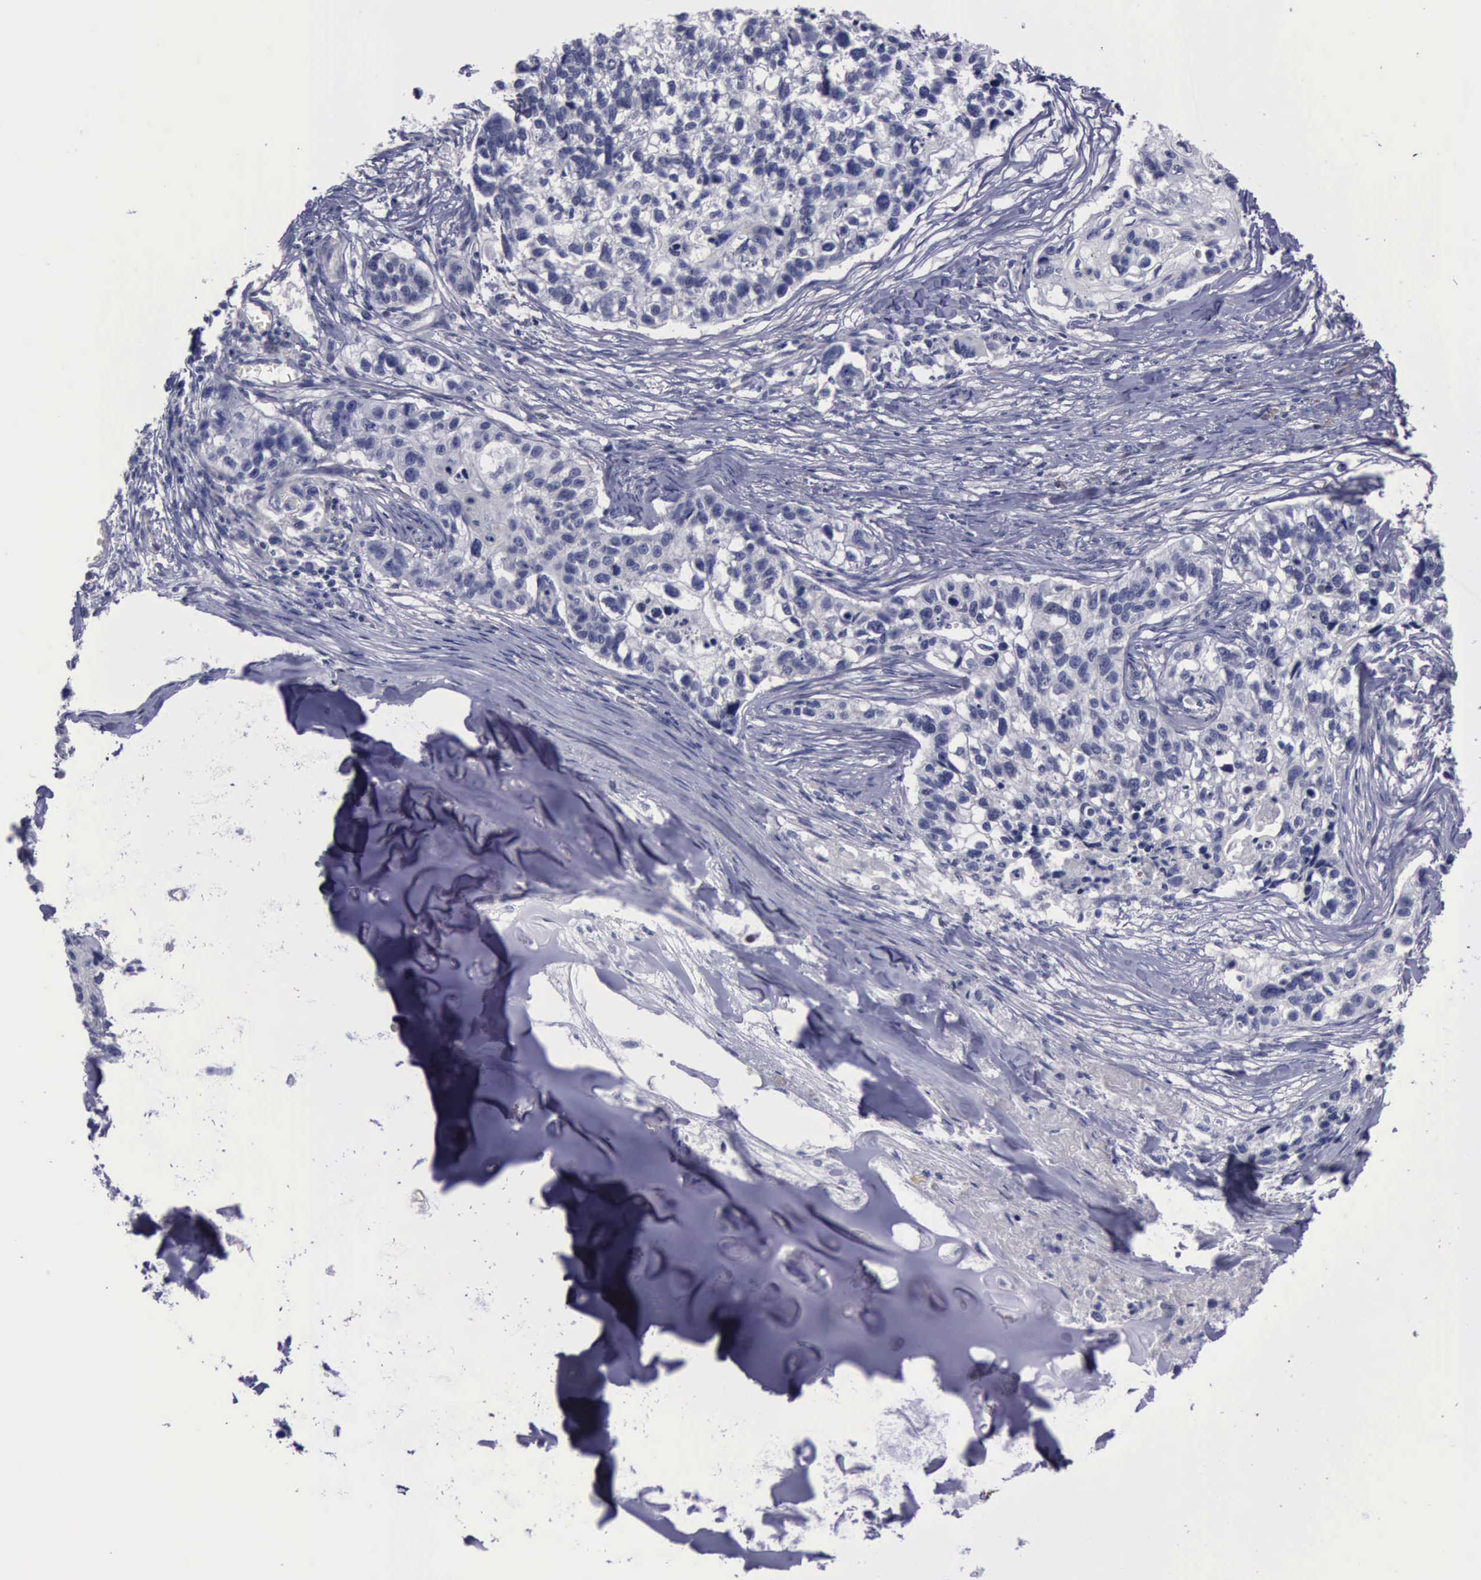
{"staining": {"intensity": "negative", "quantity": "none", "location": "none"}, "tissue": "lung cancer", "cell_type": "Tumor cells", "image_type": "cancer", "snomed": [{"axis": "morphology", "description": "Squamous cell carcinoma, NOS"}, {"axis": "topography", "description": "Lymph node"}, {"axis": "topography", "description": "Lung"}], "caption": "Lung squamous cell carcinoma was stained to show a protein in brown. There is no significant positivity in tumor cells.", "gene": "CEP128", "patient": {"sex": "male", "age": 74}}